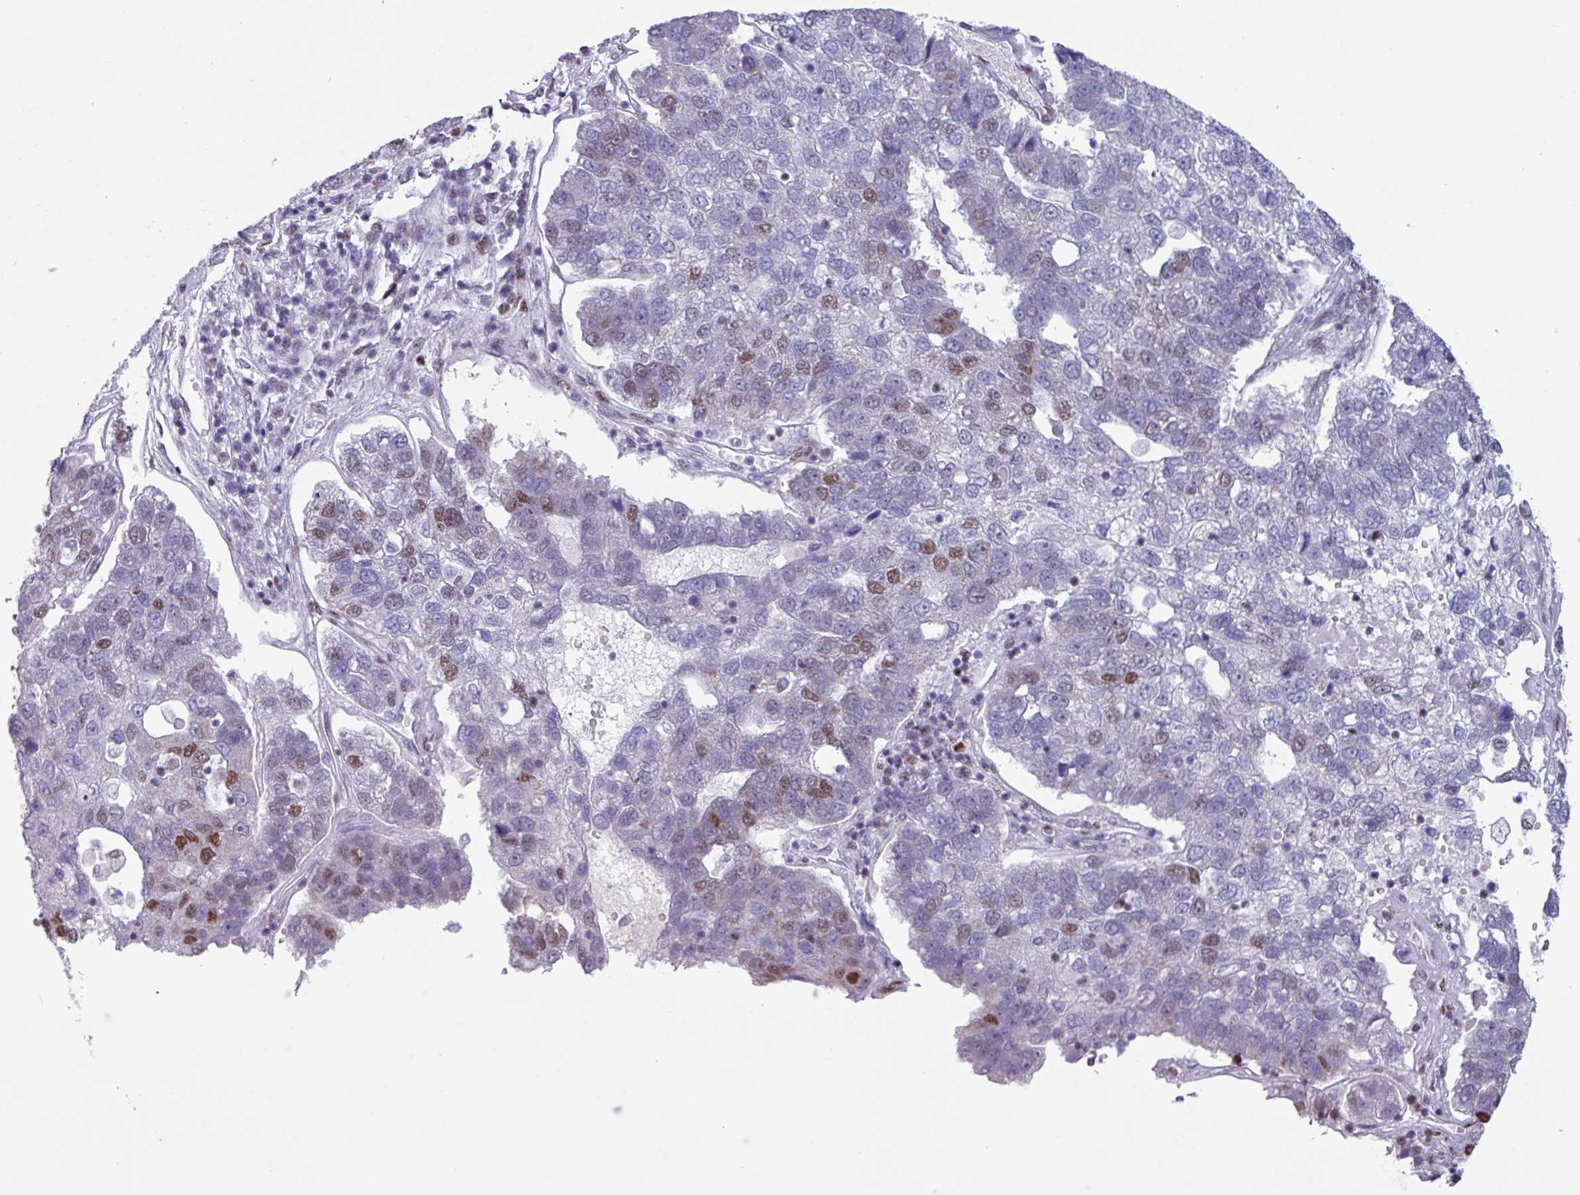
{"staining": {"intensity": "moderate", "quantity": "<25%", "location": "nuclear"}, "tissue": "pancreatic cancer", "cell_type": "Tumor cells", "image_type": "cancer", "snomed": [{"axis": "morphology", "description": "Adenocarcinoma, NOS"}, {"axis": "topography", "description": "Pancreas"}], "caption": "Immunohistochemical staining of pancreatic cancer displays moderate nuclear protein positivity in approximately <25% of tumor cells. The protein is shown in brown color, while the nuclei are stained blue.", "gene": "PUF60", "patient": {"sex": "female", "age": 61}}